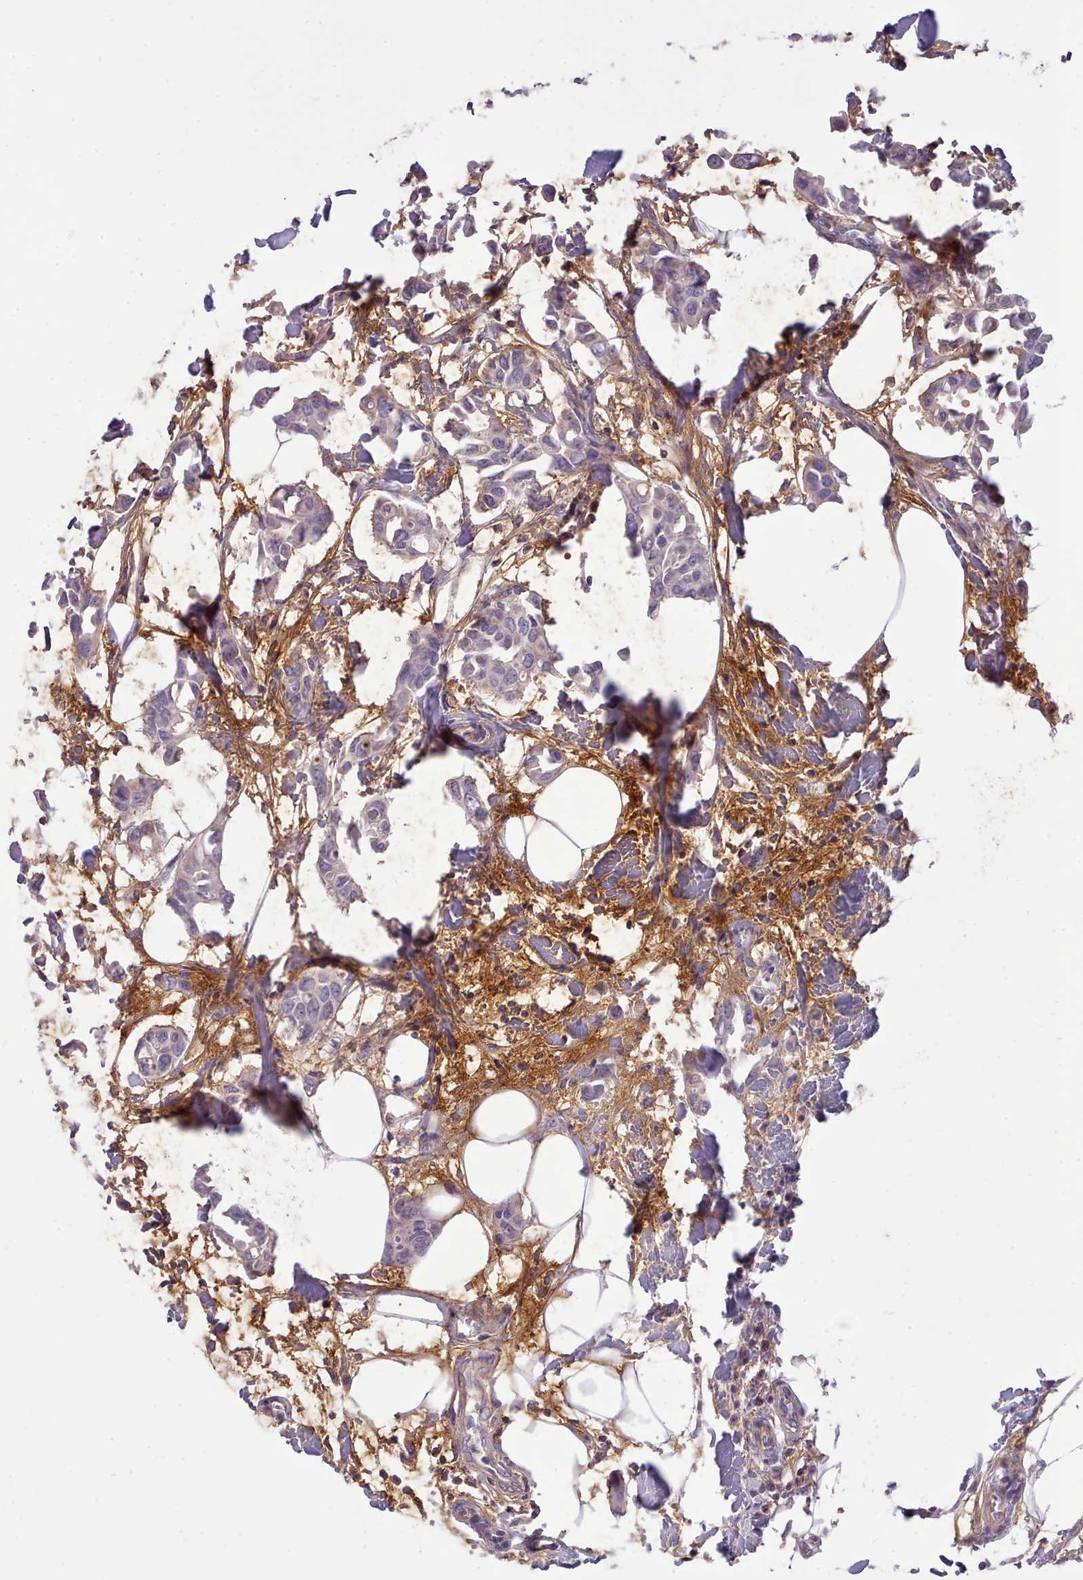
{"staining": {"intensity": "weak", "quantity": "25%-75%", "location": "cytoplasmic/membranous"}, "tissue": "breast cancer", "cell_type": "Tumor cells", "image_type": "cancer", "snomed": [{"axis": "morphology", "description": "Duct carcinoma"}, {"axis": "topography", "description": "Breast"}], "caption": "Weak cytoplasmic/membranous expression for a protein is appreciated in about 25%-75% of tumor cells of breast infiltrating ductal carcinoma using immunohistochemistry (IHC).", "gene": "CYP2A13", "patient": {"sex": "female", "age": 41}}